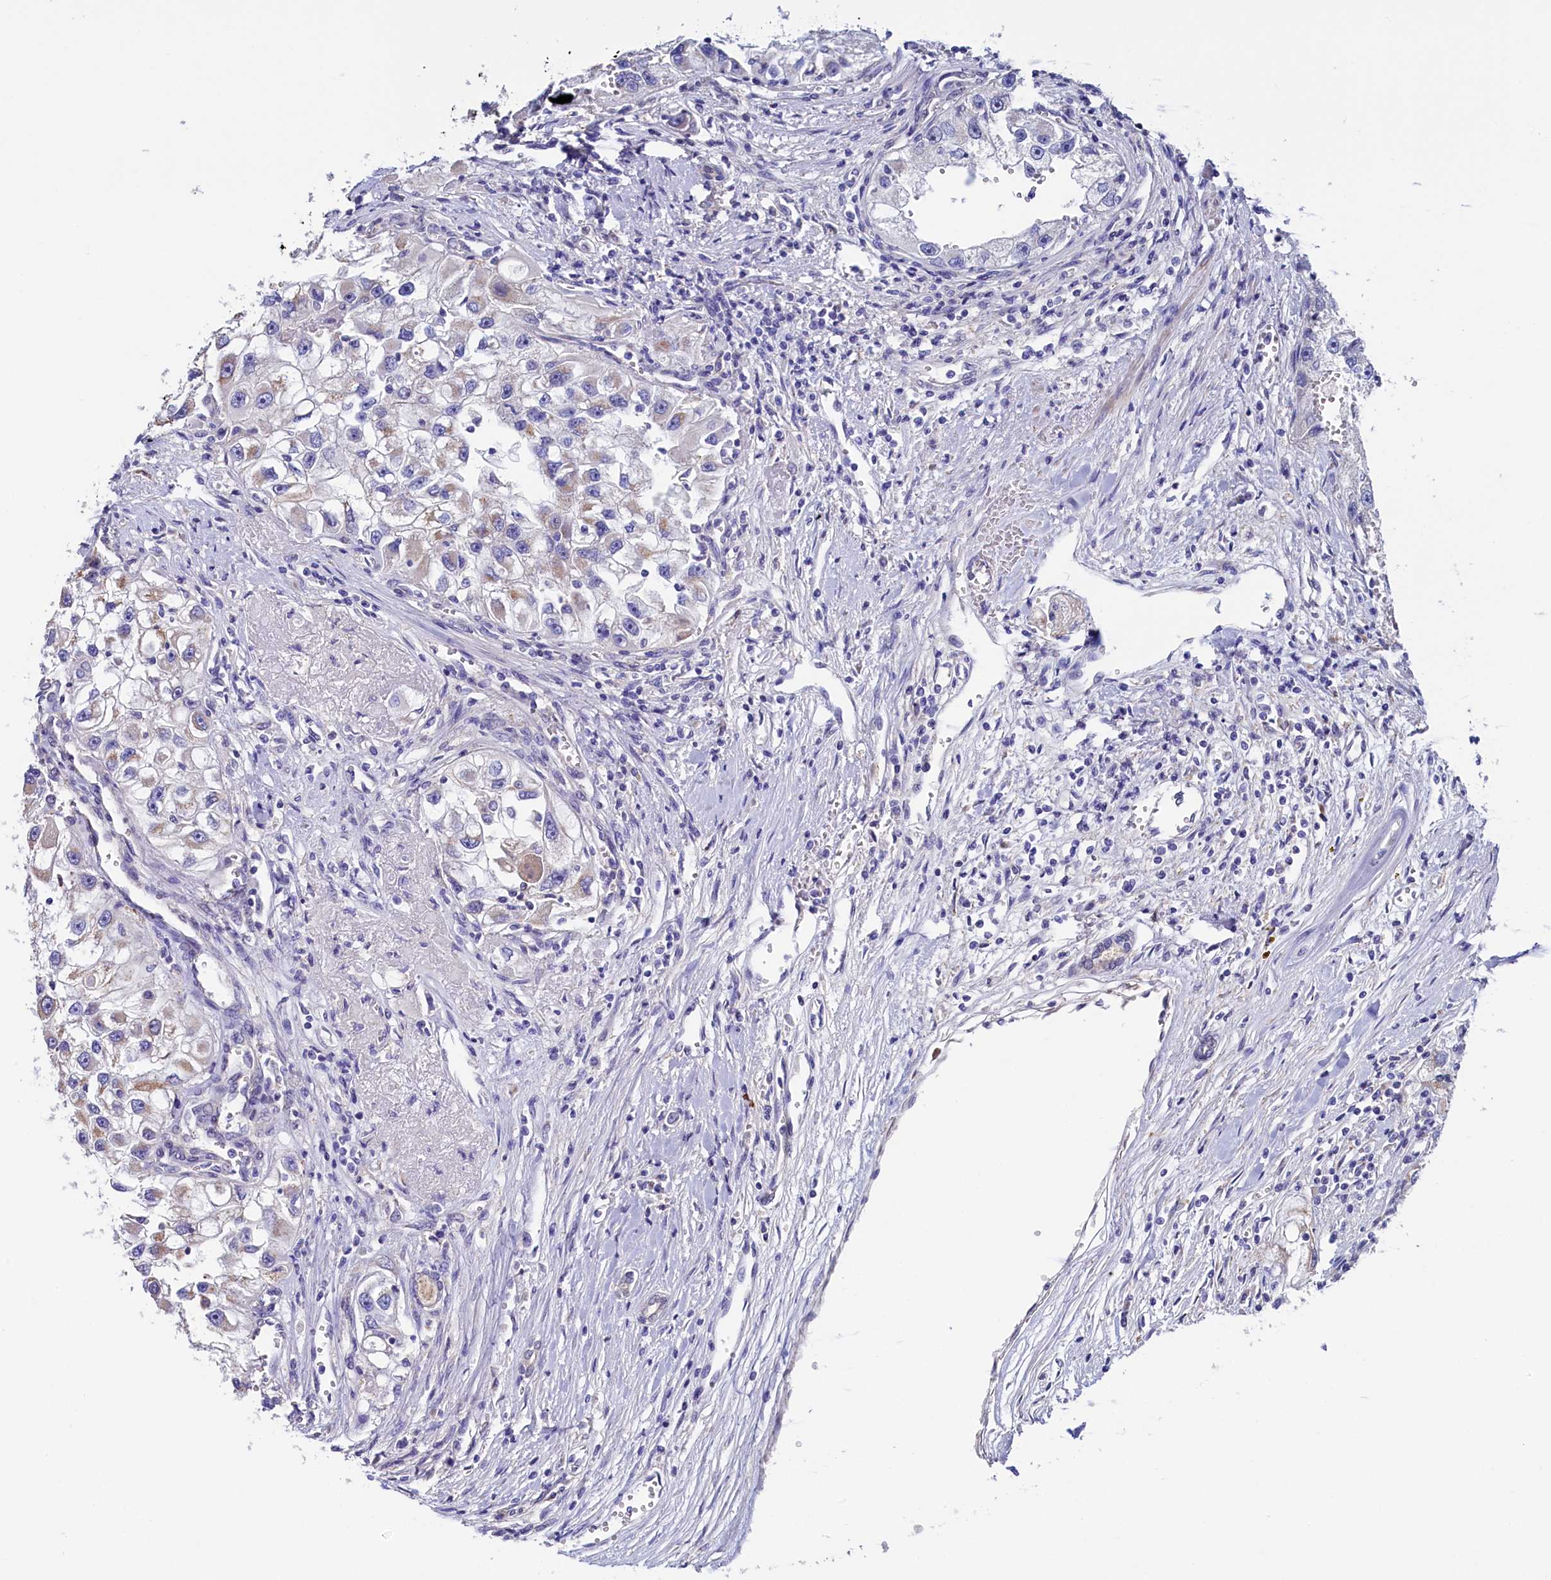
{"staining": {"intensity": "weak", "quantity": "<25%", "location": "cytoplasmic/membranous"}, "tissue": "renal cancer", "cell_type": "Tumor cells", "image_type": "cancer", "snomed": [{"axis": "morphology", "description": "Adenocarcinoma, NOS"}, {"axis": "topography", "description": "Kidney"}], "caption": "High power microscopy micrograph of an immunohistochemistry image of renal cancer (adenocarcinoma), revealing no significant positivity in tumor cells. The staining was performed using DAB to visualize the protein expression in brown, while the nuclei were stained in blue with hematoxylin (Magnification: 20x).", "gene": "FLYWCH2", "patient": {"sex": "male", "age": 63}}